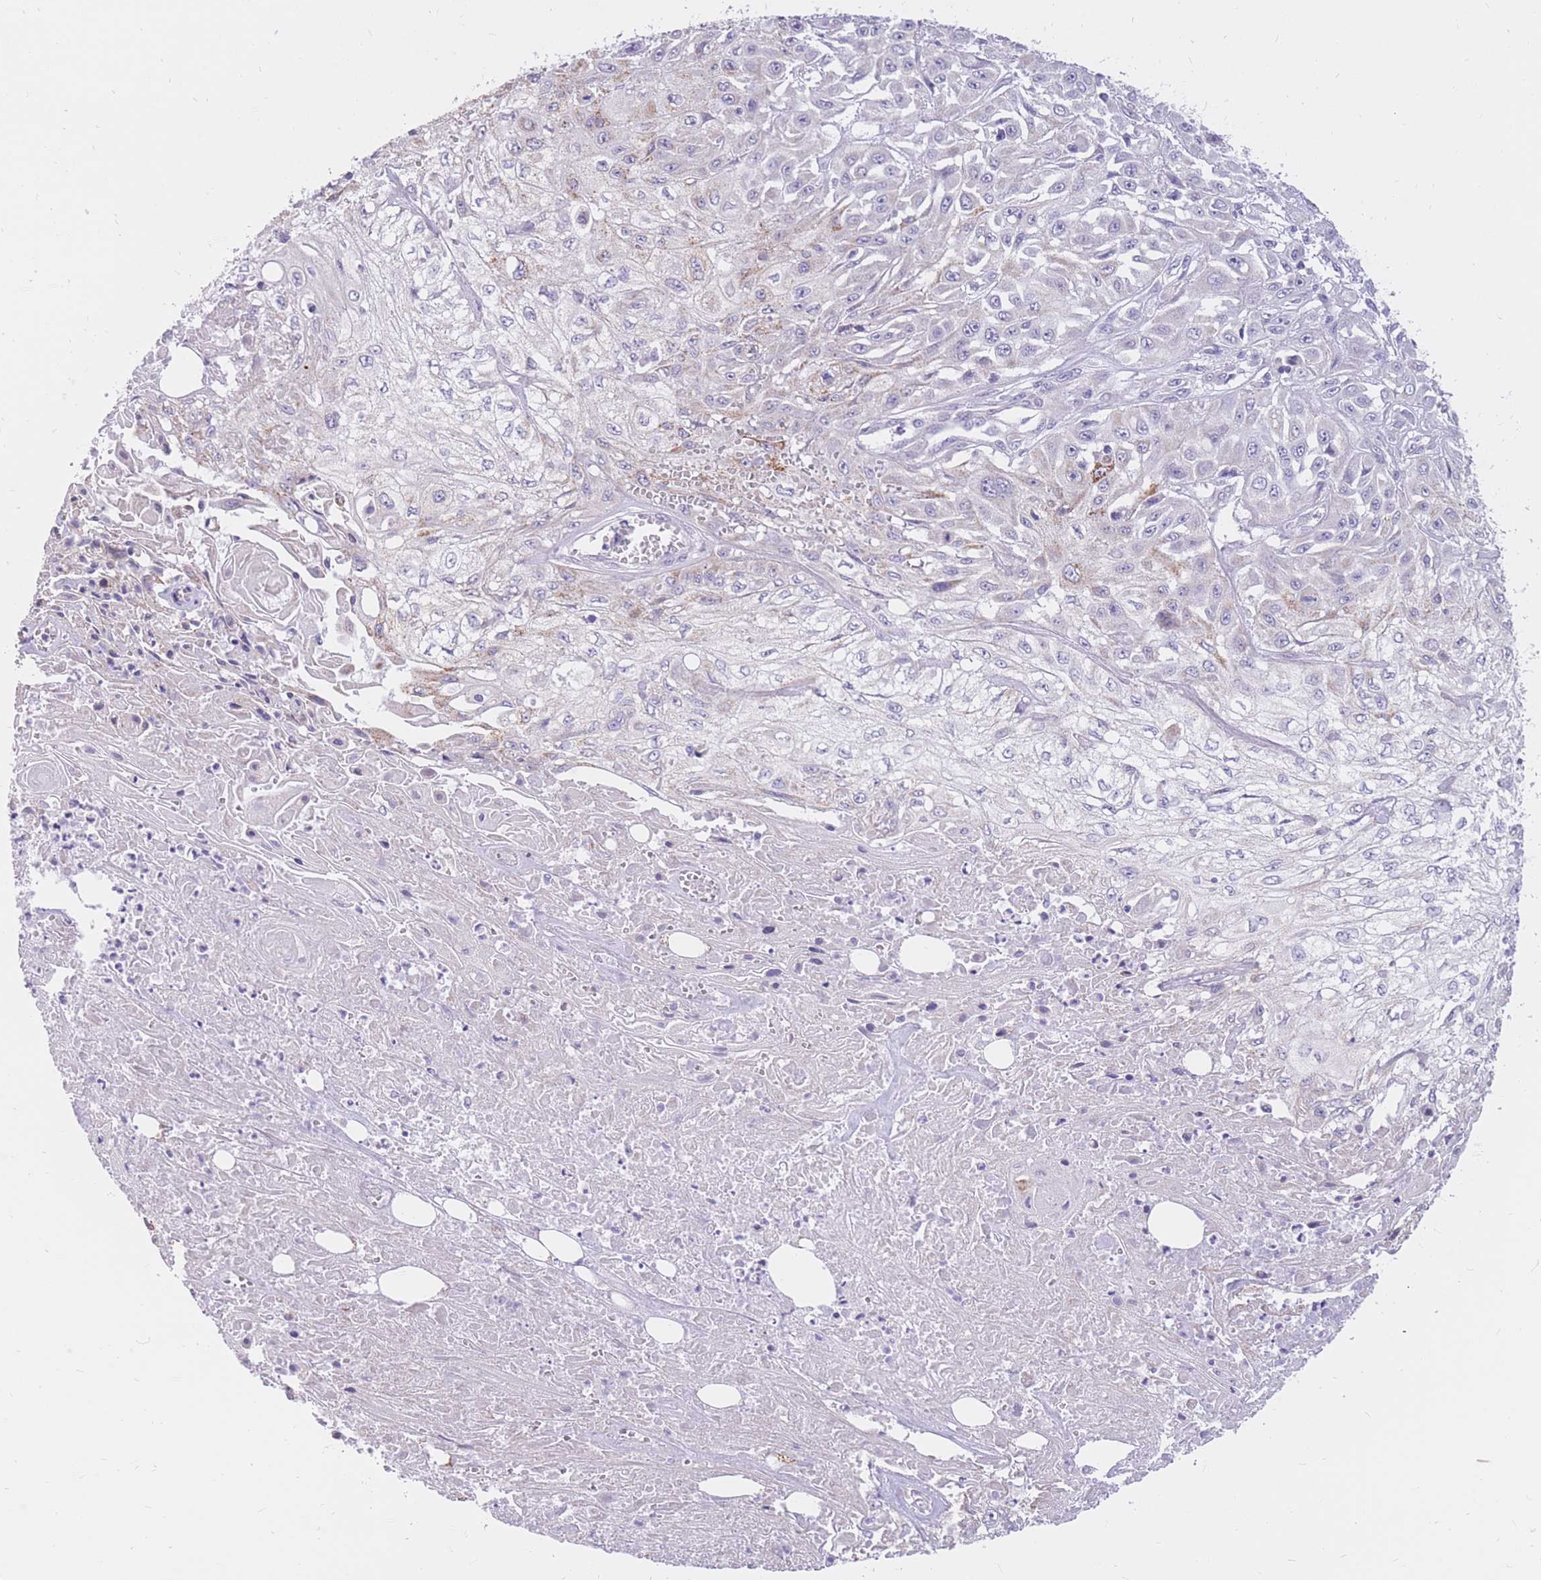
{"staining": {"intensity": "weak", "quantity": "<25%", "location": "cytoplasmic/membranous"}, "tissue": "skin cancer", "cell_type": "Tumor cells", "image_type": "cancer", "snomed": [{"axis": "morphology", "description": "Squamous cell carcinoma, NOS"}, {"axis": "morphology", "description": "Squamous cell carcinoma, metastatic, NOS"}, {"axis": "topography", "description": "Skin"}, {"axis": "topography", "description": "Lymph node"}], "caption": "Tumor cells are negative for brown protein staining in skin cancer (squamous cell carcinoma).", "gene": "RNF170", "patient": {"sex": "male", "age": 75}}